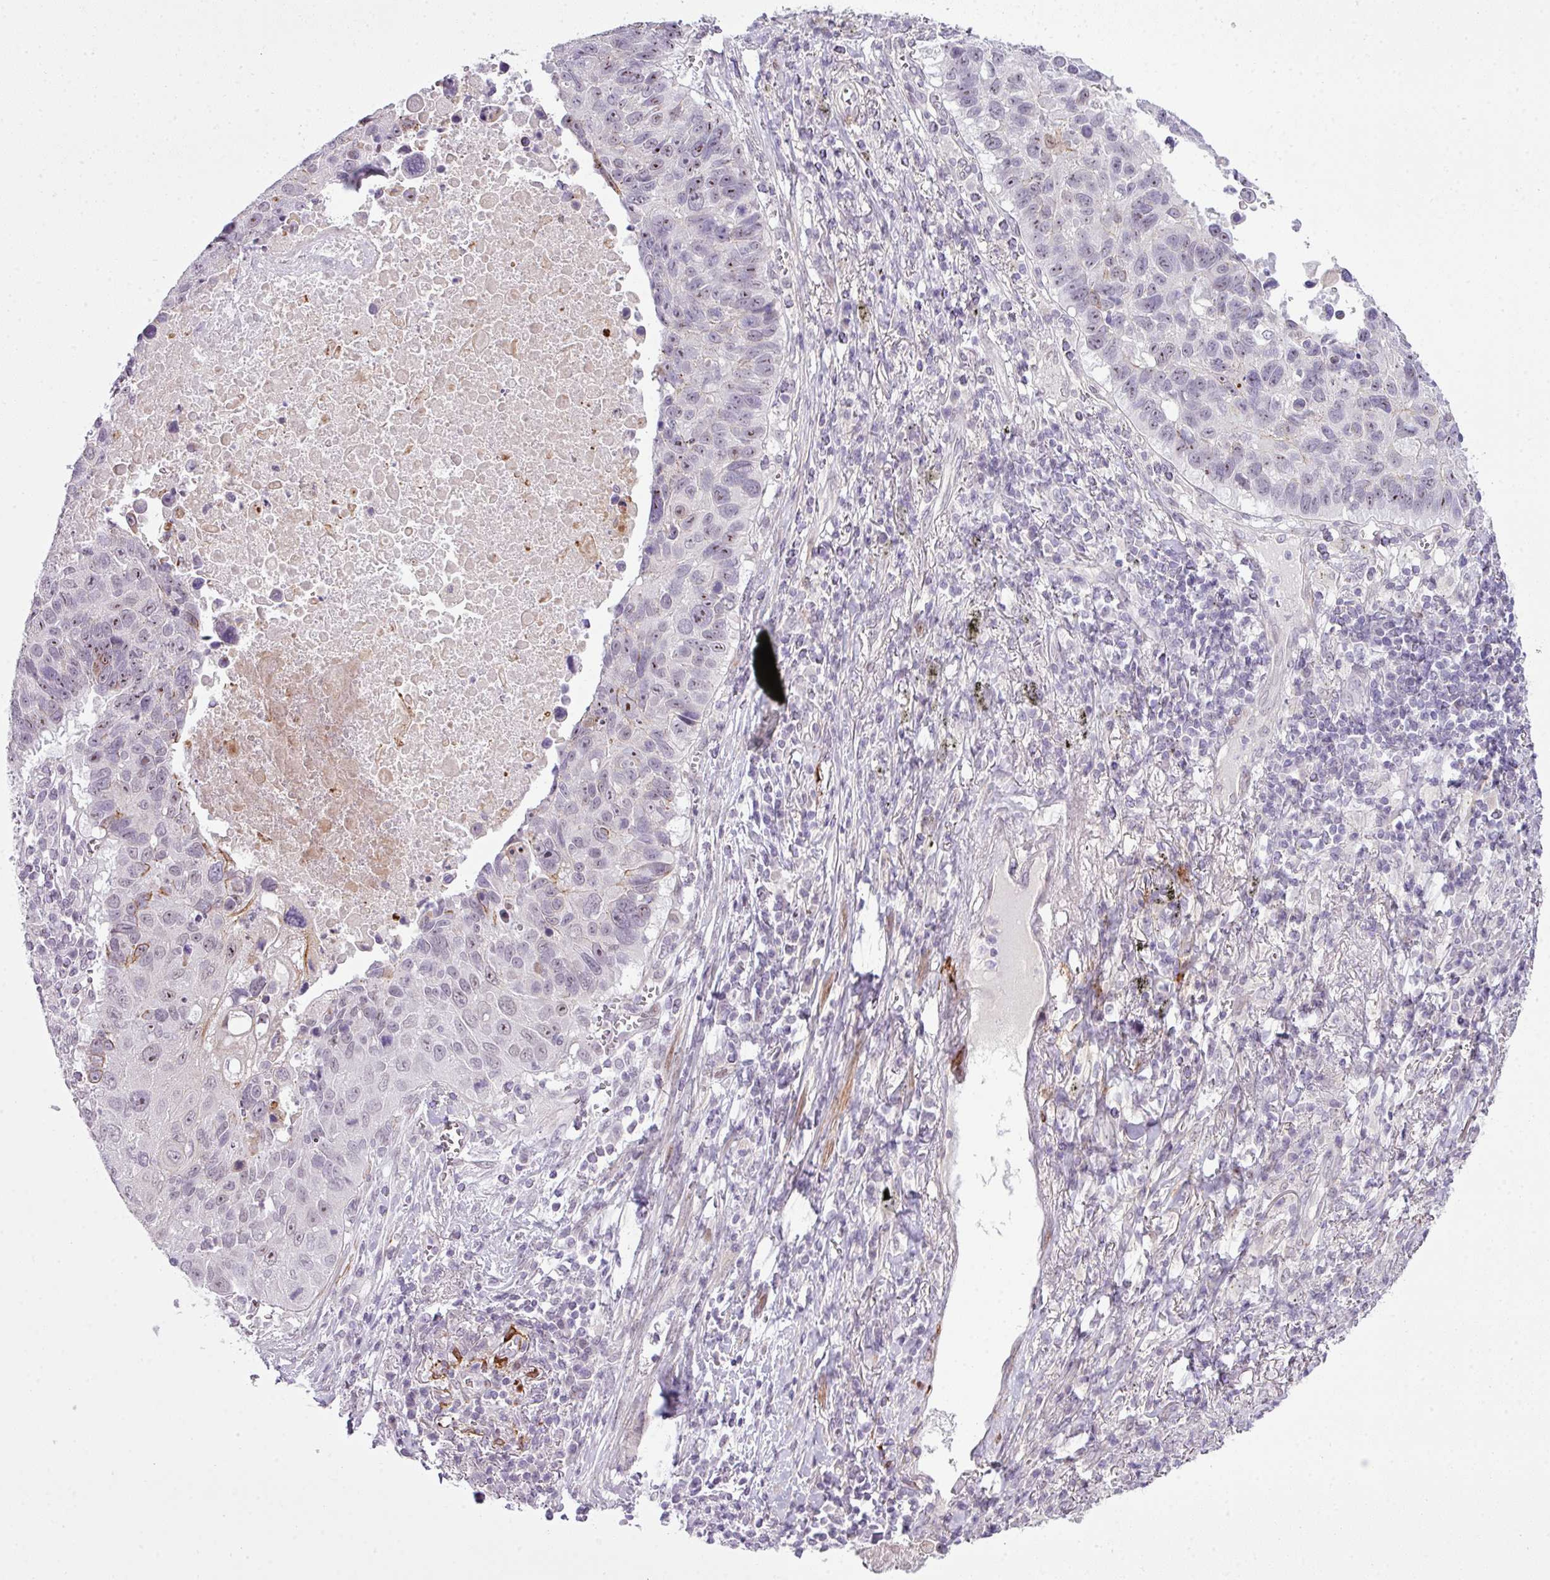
{"staining": {"intensity": "moderate", "quantity": "25%-75%", "location": "cytoplasmic/membranous,nuclear"}, "tissue": "lung cancer", "cell_type": "Tumor cells", "image_type": "cancer", "snomed": [{"axis": "morphology", "description": "Squamous cell carcinoma, NOS"}, {"axis": "topography", "description": "Lung"}], "caption": "The immunohistochemical stain labels moderate cytoplasmic/membranous and nuclear expression in tumor cells of lung squamous cell carcinoma tissue.", "gene": "ZNF688", "patient": {"sex": "male", "age": 66}}